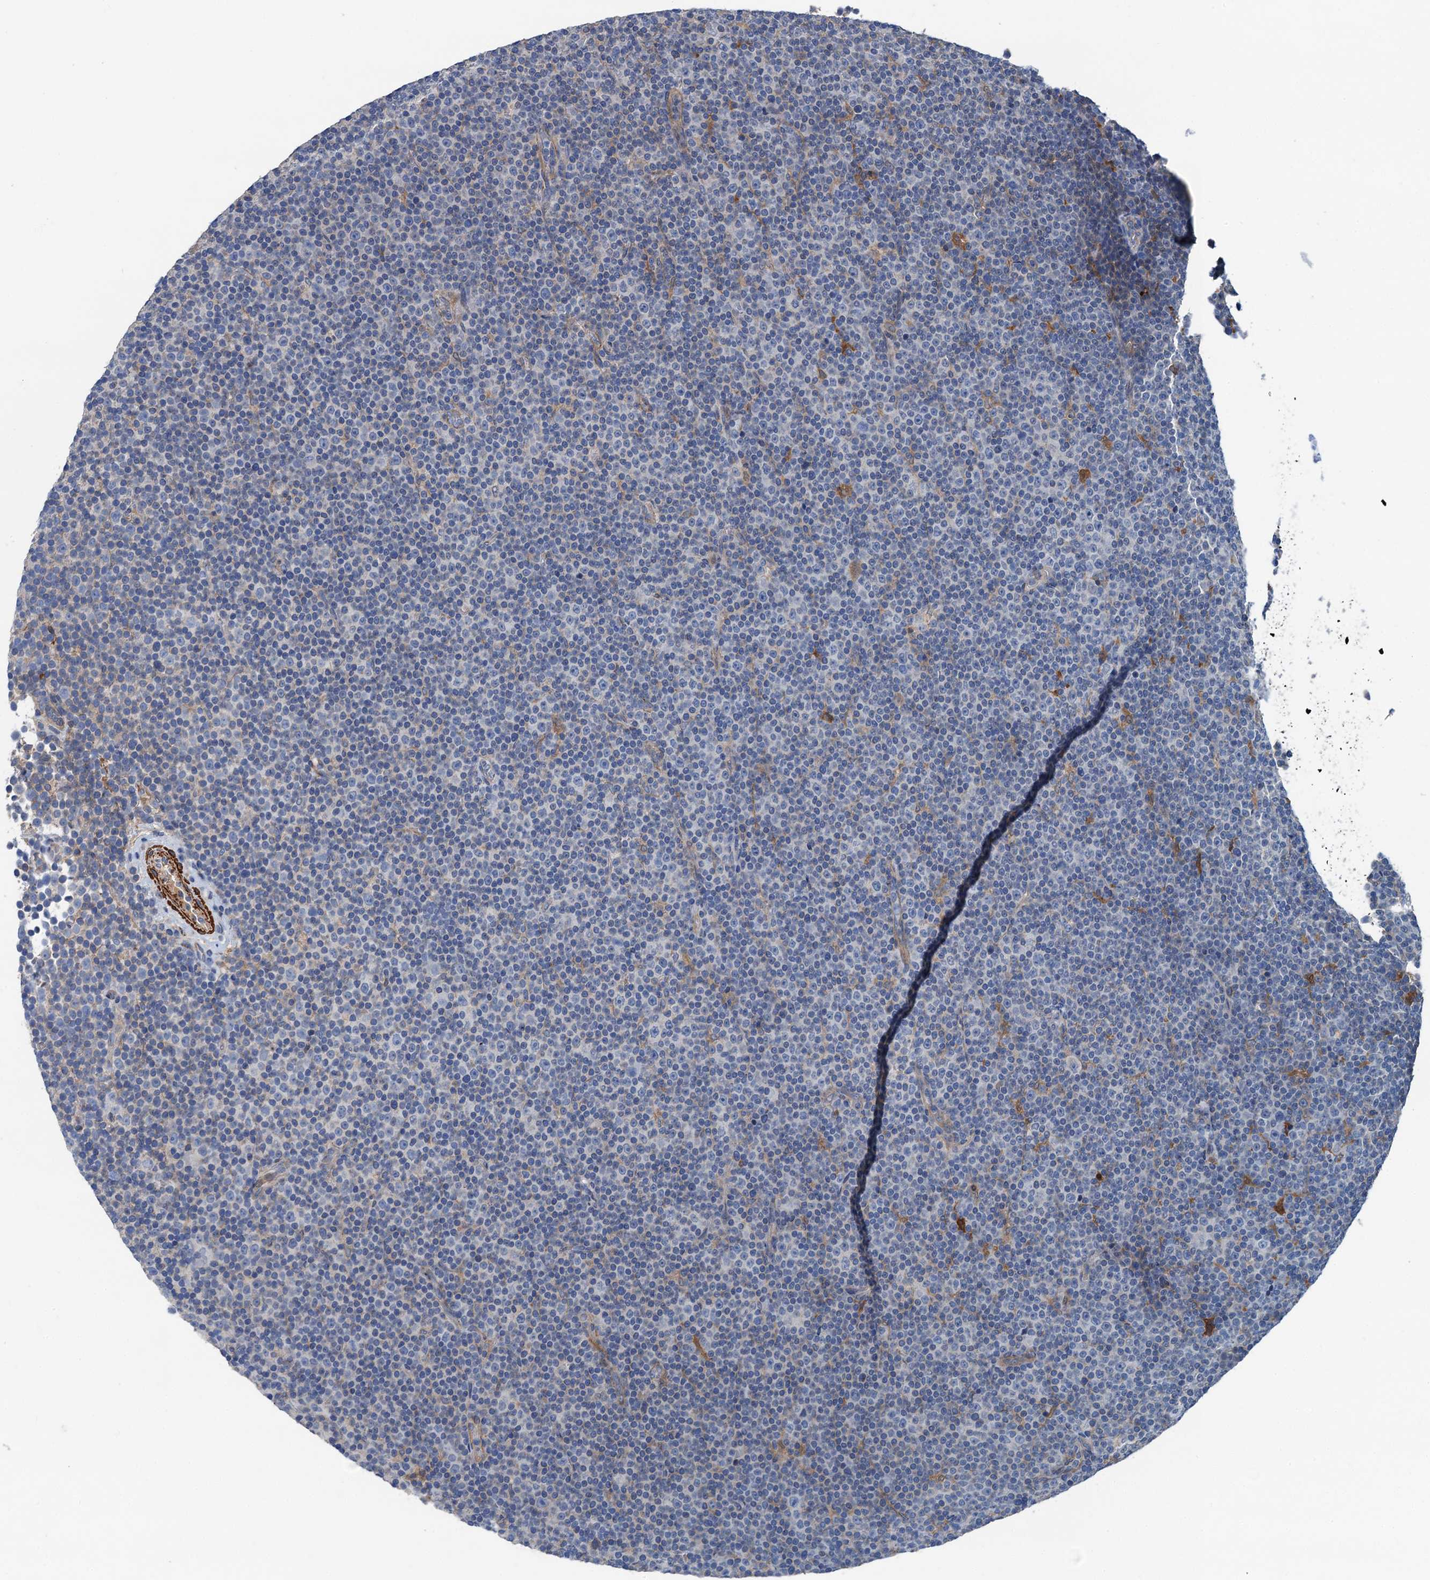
{"staining": {"intensity": "negative", "quantity": "none", "location": "none"}, "tissue": "lymphoma", "cell_type": "Tumor cells", "image_type": "cancer", "snomed": [{"axis": "morphology", "description": "Malignant lymphoma, non-Hodgkin's type, Low grade"}, {"axis": "topography", "description": "Lymph node"}], "caption": "A high-resolution photomicrograph shows immunohistochemistry (IHC) staining of malignant lymphoma, non-Hodgkin's type (low-grade), which exhibits no significant staining in tumor cells.", "gene": "CSTPP1", "patient": {"sex": "female", "age": 67}}